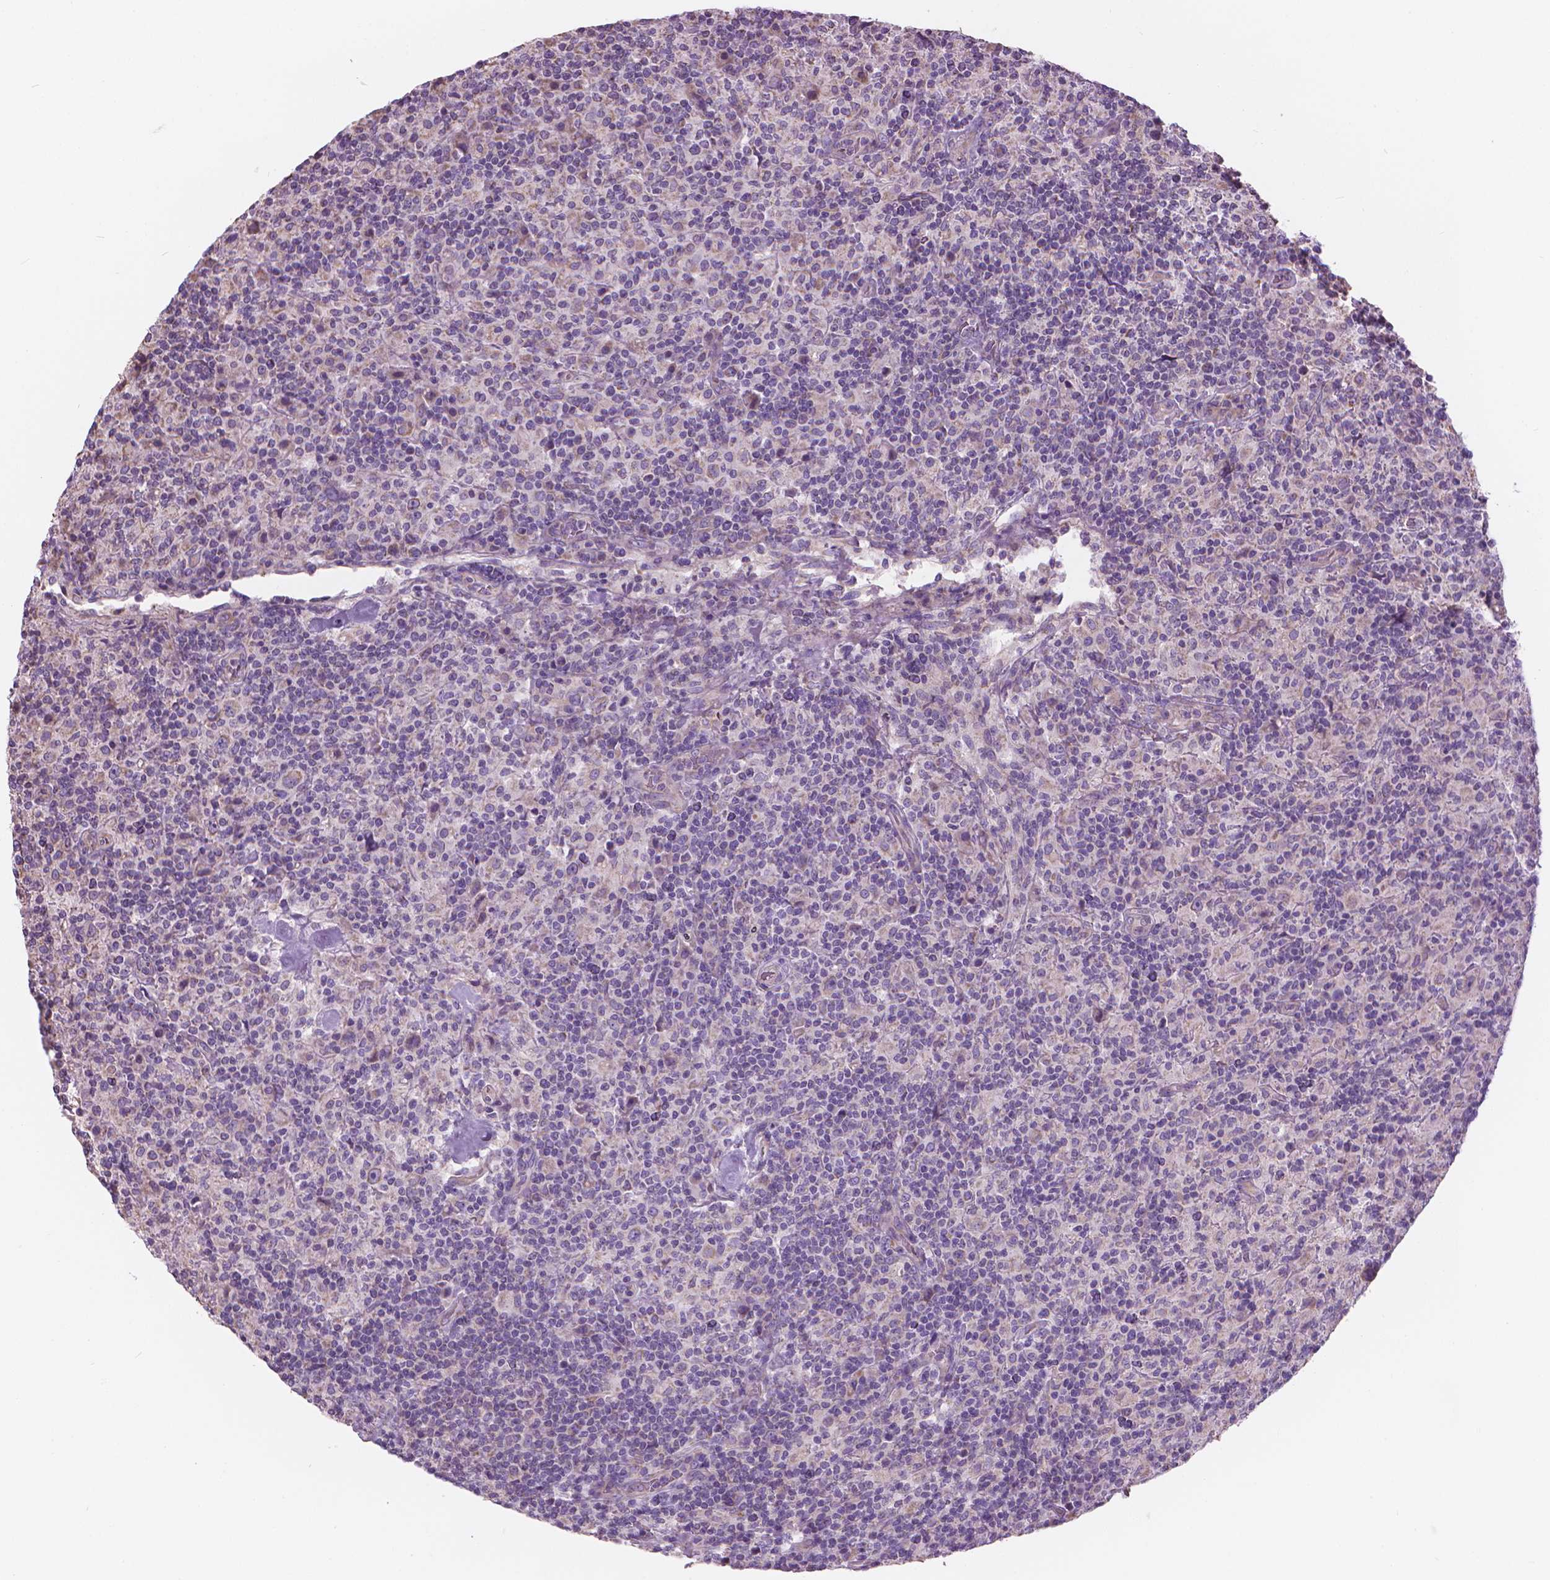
{"staining": {"intensity": "weak", "quantity": "<25%", "location": "cytoplasmic/membranous"}, "tissue": "lymphoma", "cell_type": "Tumor cells", "image_type": "cancer", "snomed": [{"axis": "morphology", "description": "Hodgkin's disease, NOS"}, {"axis": "topography", "description": "Lymph node"}], "caption": "The histopathology image displays no significant expression in tumor cells of lymphoma. The staining is performed using DAB brown chromogen with nuclei counter-stained in using hematoxylin.", "gene": "TTC29", "patient": {"sex": "male", "age": 70}}